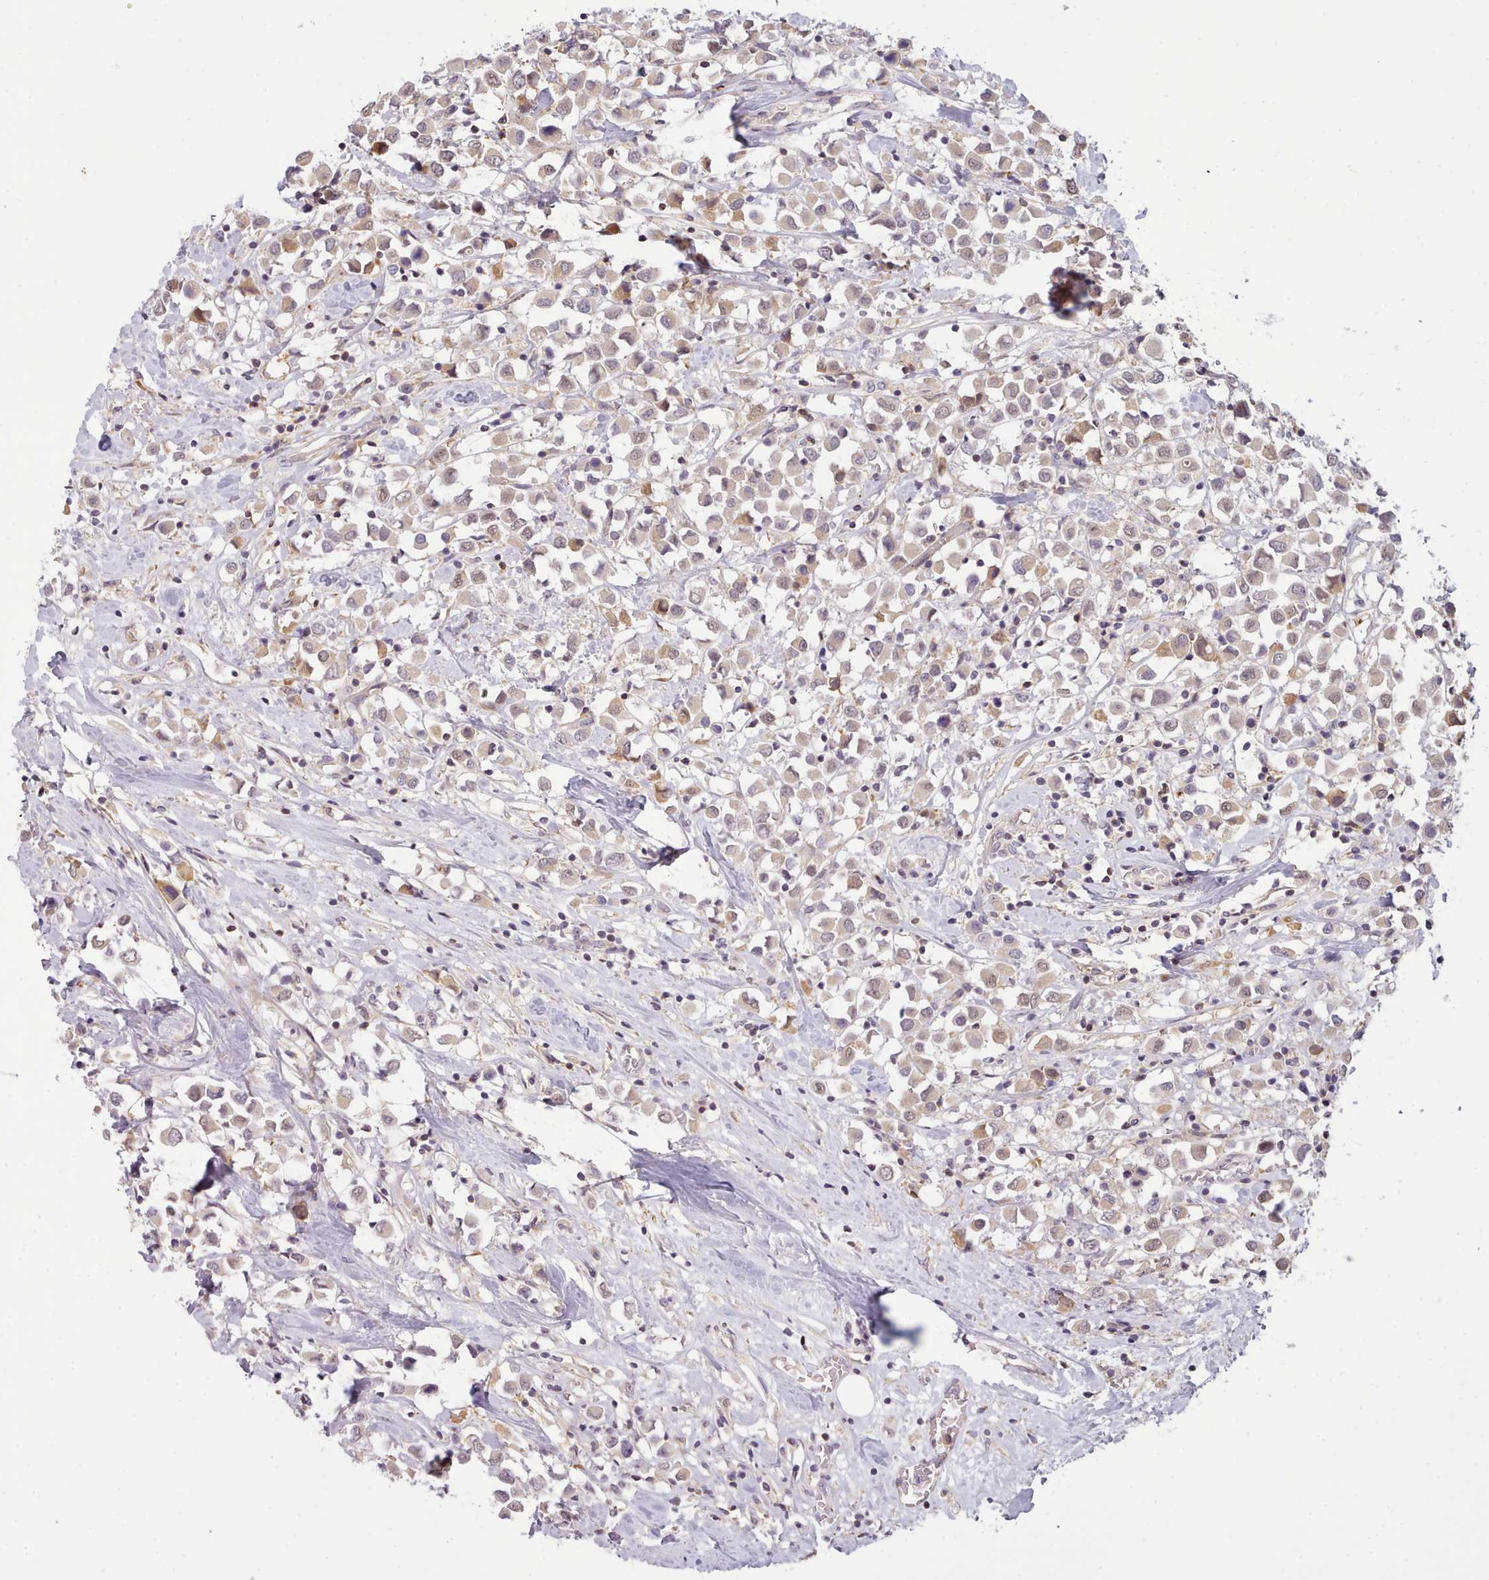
{"staining": {"intensity": "moderate", "quantity": "<25%", "location": "cytoplasmic/membranous"}, "tissue": "breast cancer", "cell_type": "Tumor cells", "image_type": "cancer", "snomed": [{"axis": "morphology", "description": "Duct carcinoma"}, {"axis": "topography", "description": "Breast"}], "caption": "Immunohistochemistry (DAB) staining of human breast cancer demonstrates moderate cytoplasmic/membranous protein positivity in approximately <25% of tumor cells. The staining is performed using DAB (3,3'-diaminobenzidine) brown chromogen to label protein expression. The nuclei are counter-stained blue using hematoxylin.", "gene": "ARL17A", "patient": {"sex": "female", "age": 61}}